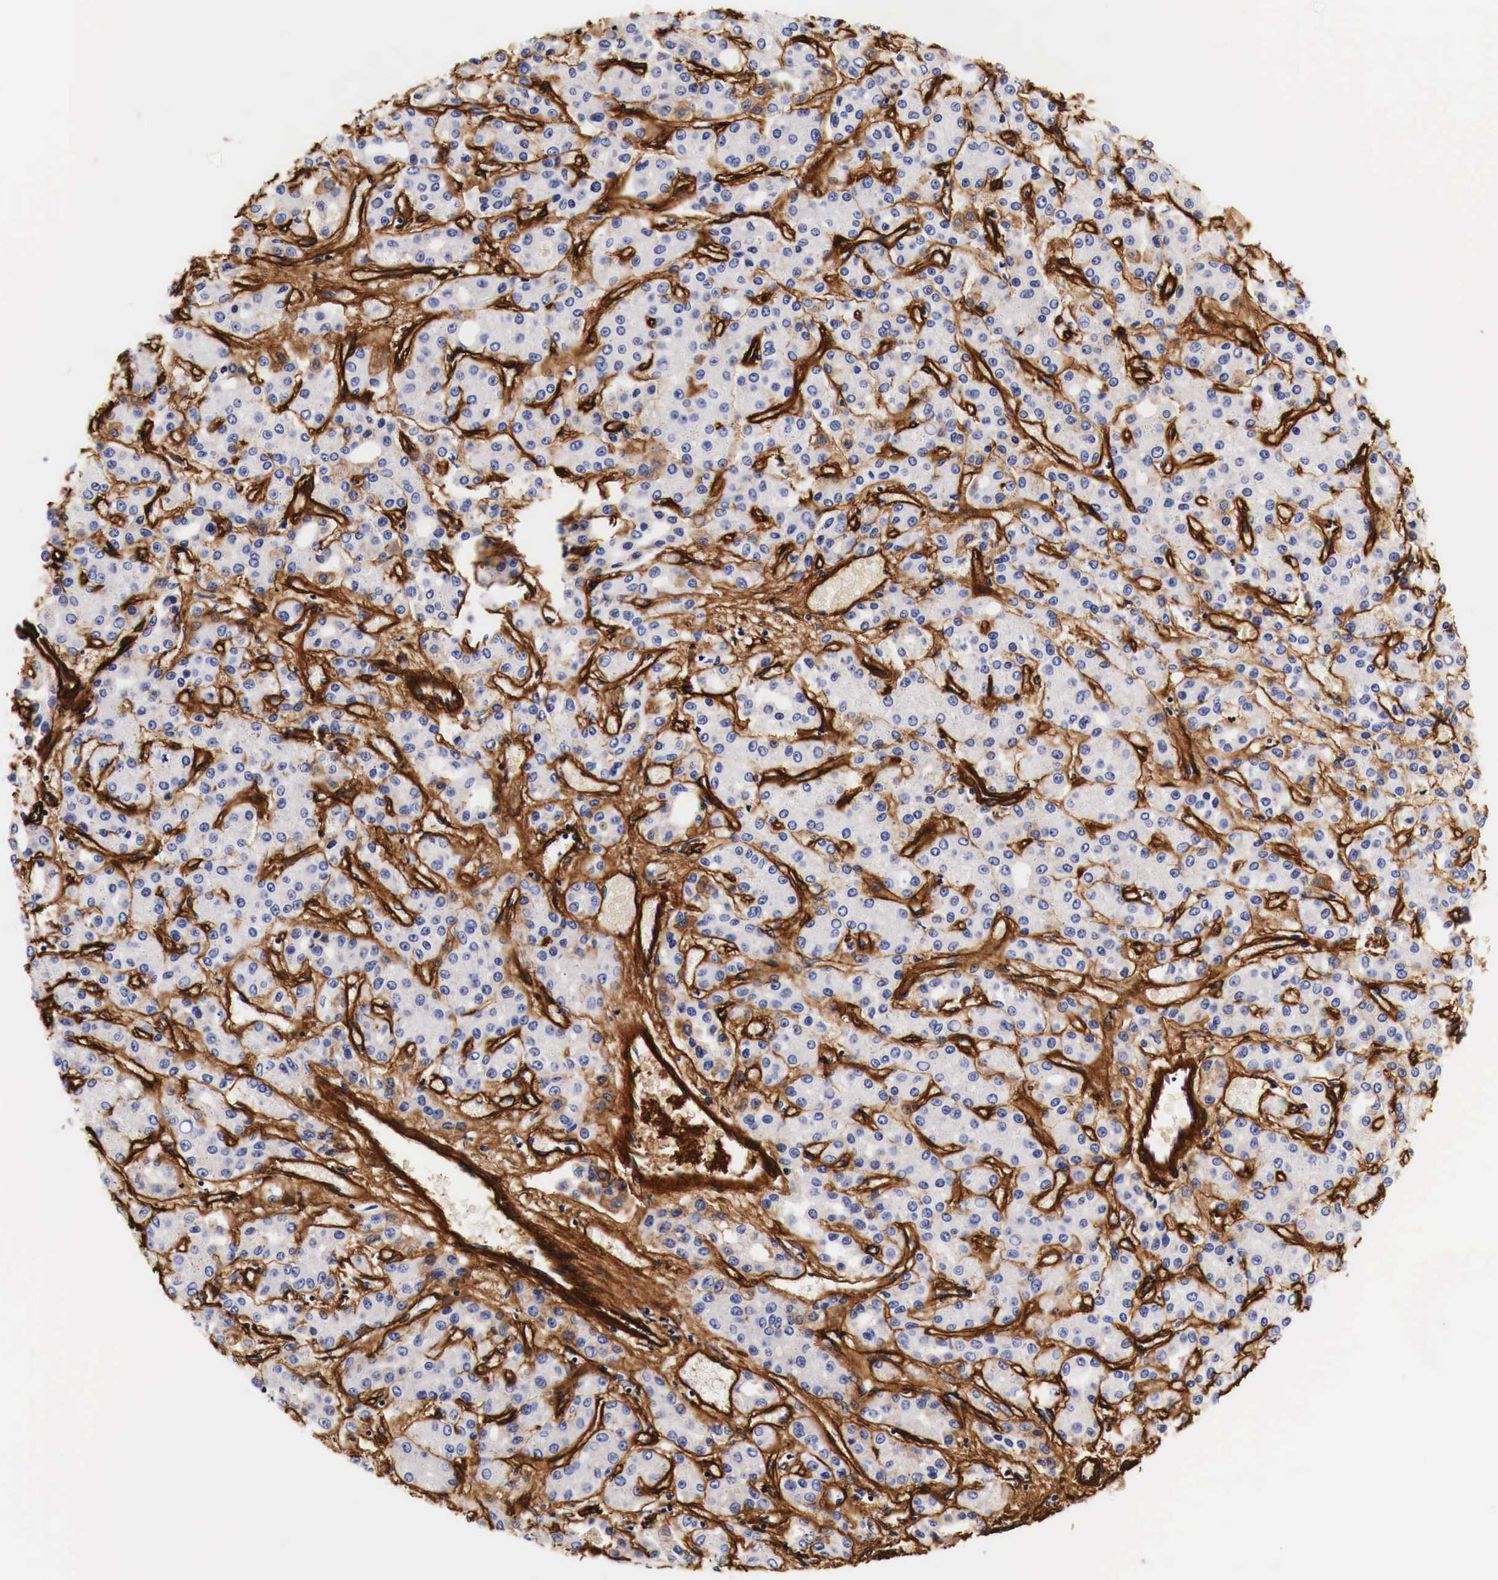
{"staining": {"intensity": "weak", "quantity": "<25%", "location": "cytoplasmic/membranous"}, "tissue": "liver cancer", "cell_type": "Tumor cells", "image_type": "cancer", "snomed": [{"axis": "morphology", "description": "Carcinoma, Hepatocellular, NOS"}, {"axis": "topography", "description": "Liver"}], "caption": "High magnification brightfield microscopy of liver hepatocellular carcinoma stained with DAB (3,3'-diaminobenzidine) (brown) and counterstained with hematoxylin (blue): tumor cells show no significant positivity.", "gene": "LAMB2", "patient": {"sex": "male", "age": 69}}